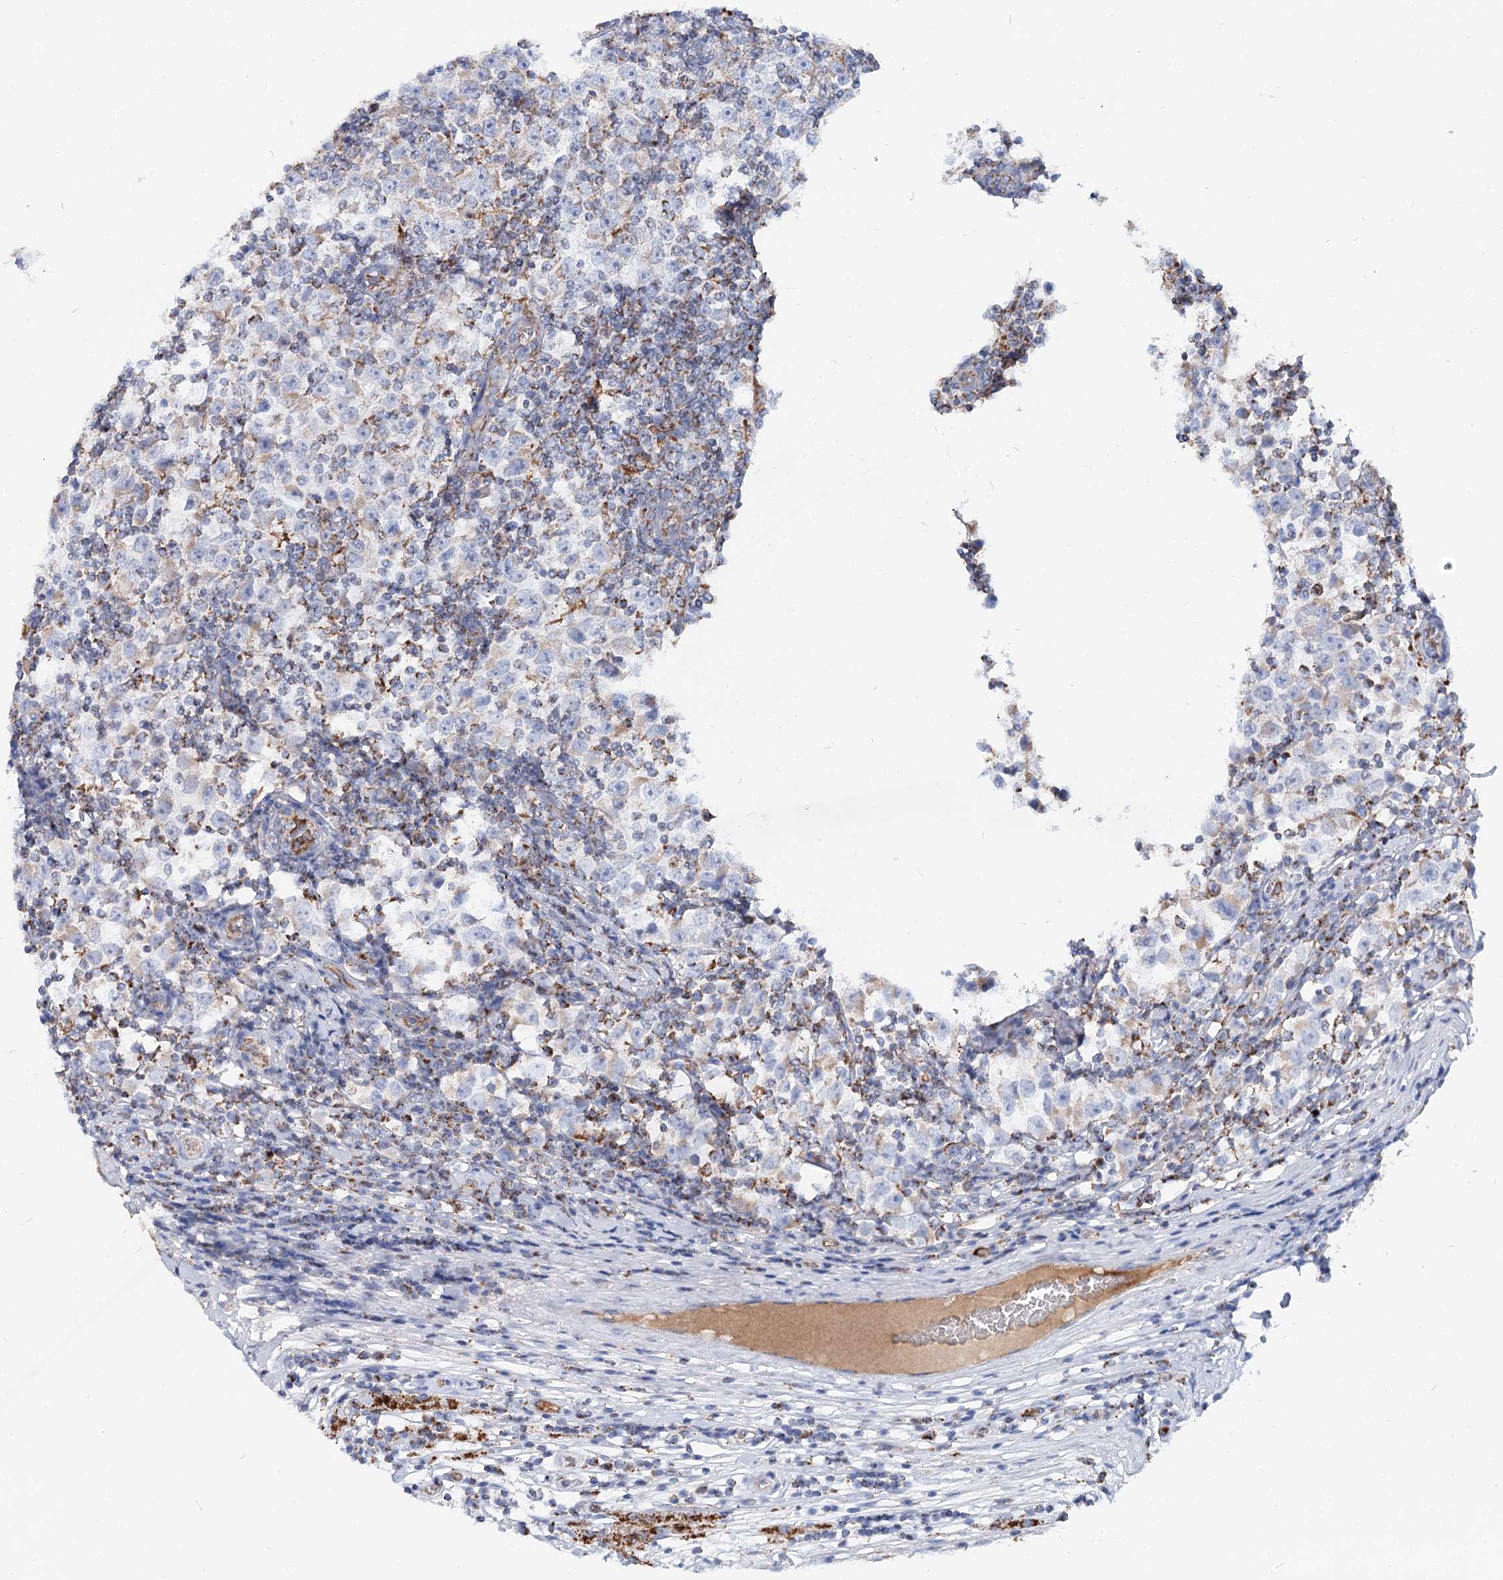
{"staining": {"intensity": "weak", "quantity": "<25%", "location": "cytoplasmic/membranous"}, "tissue": "testis cancer", "cell_type": "Tumor cells", "image_type": "cancer", "snomed": [{"axis": "morphology", "description": "Seminoma, NOS"}, {"axis": "topography", "description": "Testis"}], "caption": "Immunohistochemical staining of testis seminoma reveals no significant positivity in tumor cells.", "gene": "MCCC2", "patient": {"sex": "male", "age": 65}}